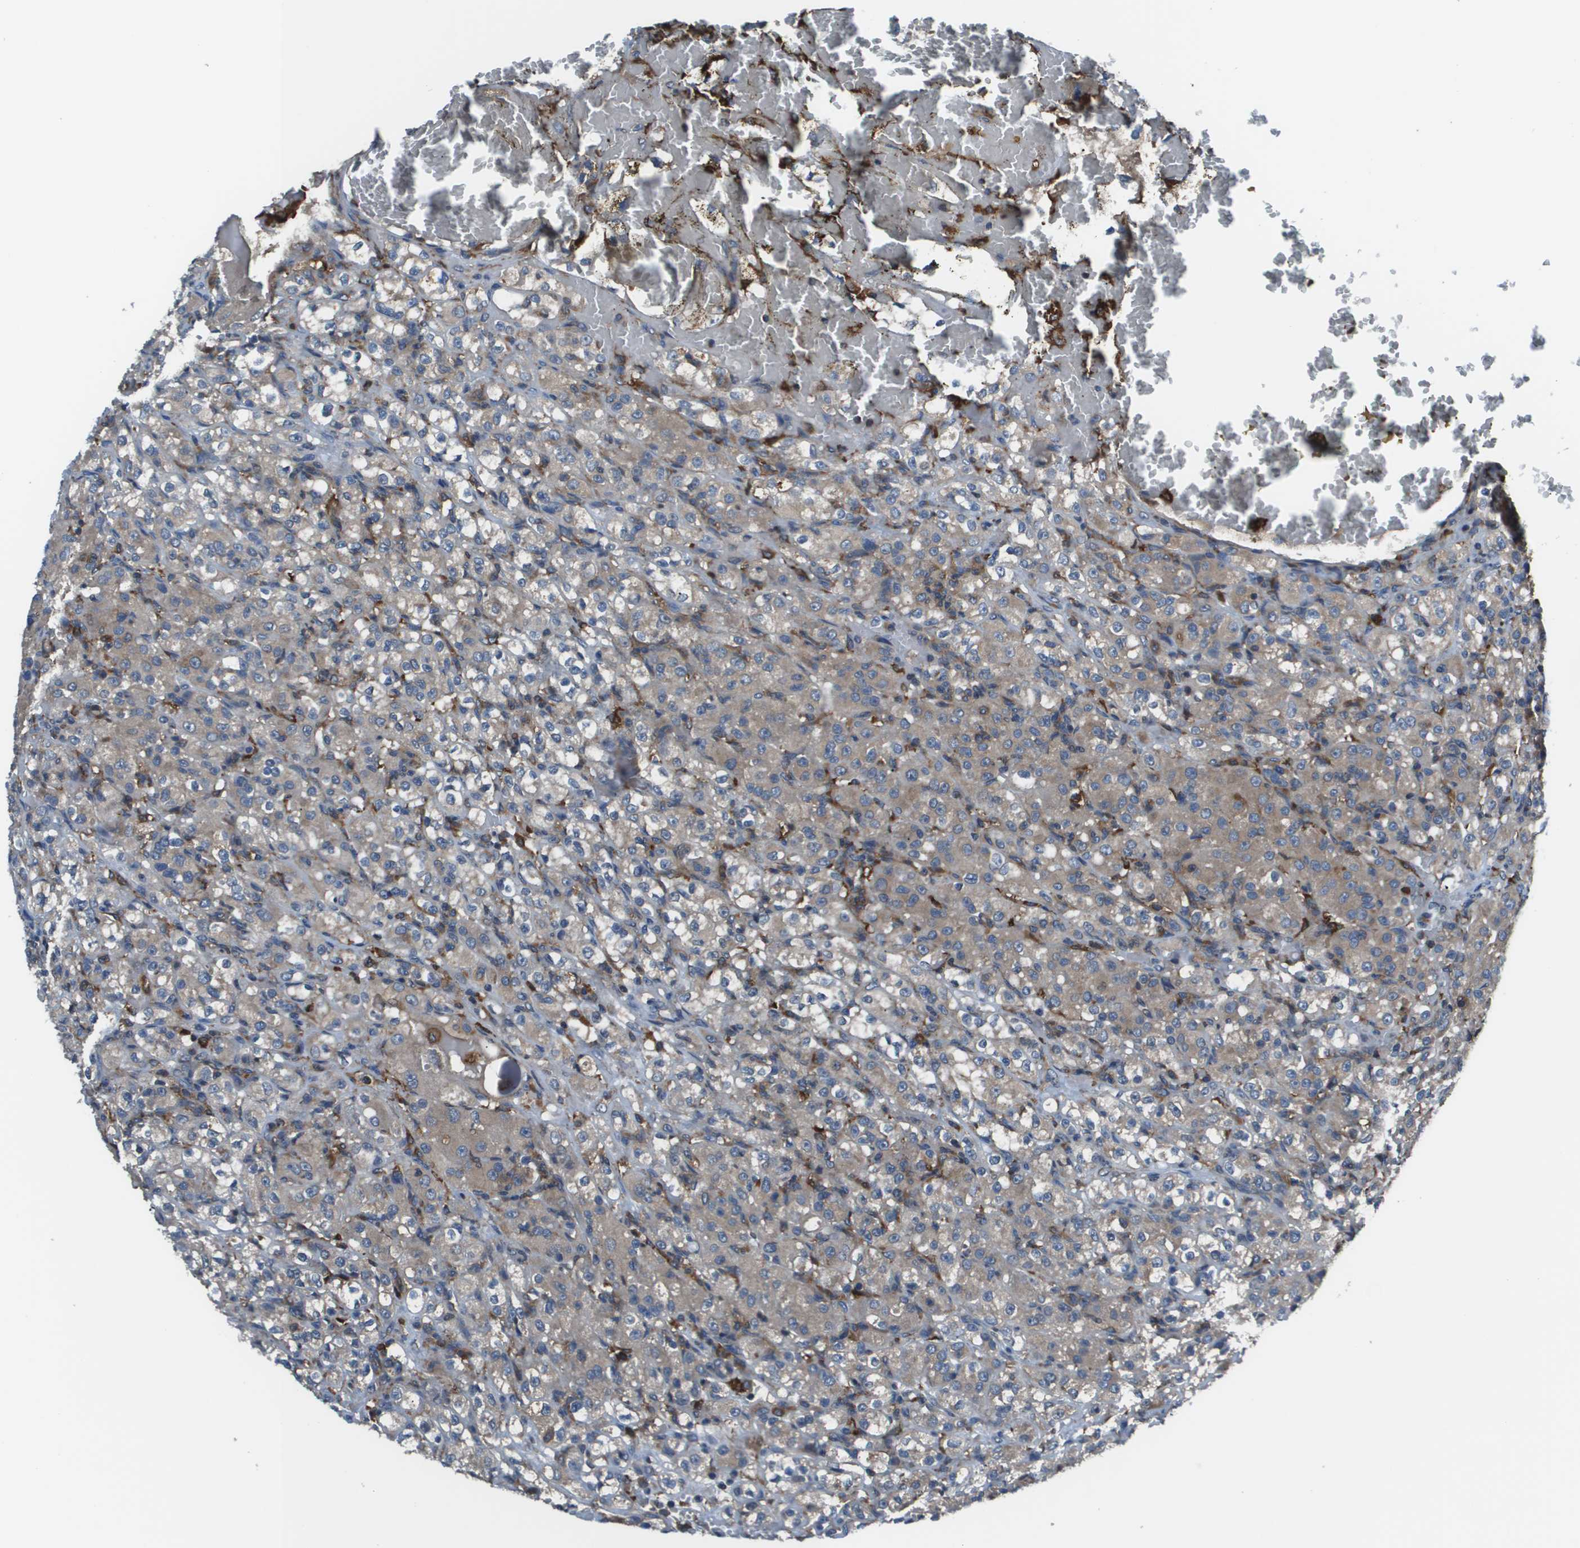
{"staining": {"intensity": "moderate", "quantity": "25%-75%", "location": "cytoplasmic/membranous"}, "tissue": "renal cancer", "cell_type": "Tumor cells", "image_type": "cancer", "snomed": [{"axis": "morphology", "description": "Normal tissue, NOS"}, {"axis": "morphology", "description": "Adenocarcinoma, NOS"}, {"axis": "topography", "description": "Kidney"}], "caption": "This micrograph reveals IHC staining of renal adenocarcinoma, with medium moderate cytoplasmic/membranous staining in approximately 25%-75% of tumor cells.", "gene": "EIF3B", "patient": {"sex": "male", "age": 61}}